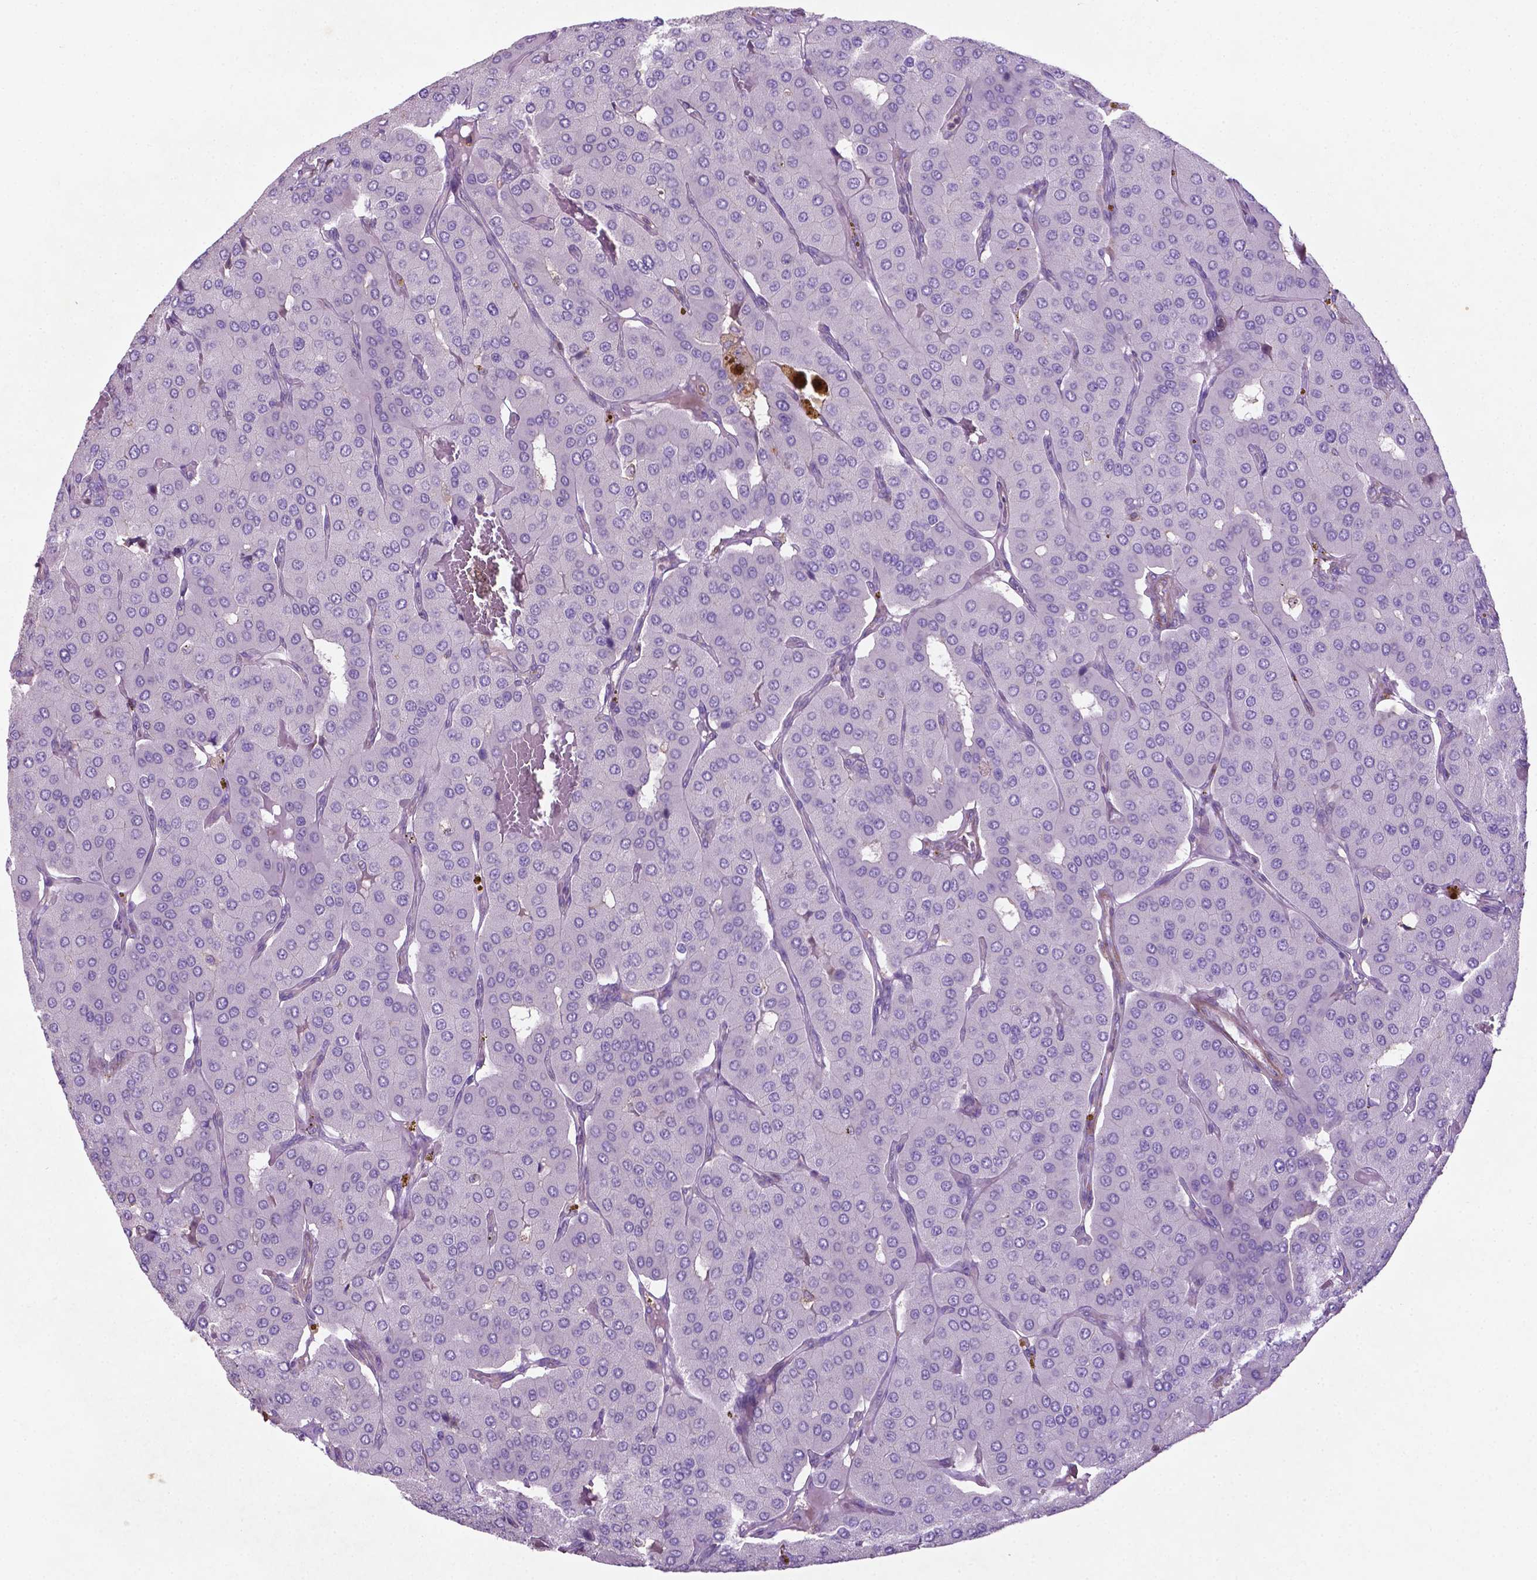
{"staining": {"intensity": "negative", "quantity": "none", "location": "none"}, "tissue": "parathyroid gland", "cell_type": "Glandular cells", "image_type": "normal", "snomed": [{"axis": "morphology", "description": "Normal tissue, NOS"}, {"axis": "morphology", "description": "Adenoma, NOS"}, {"axis": "topography", "description": "Parathyroid gland"}], "caption": "The immunohistochemistry (IHC) micrograph has no significant staining in glandular cells of parathyroid gland.", "gene": "BMP4", "patient": {"sex": "female", "age": 86}}